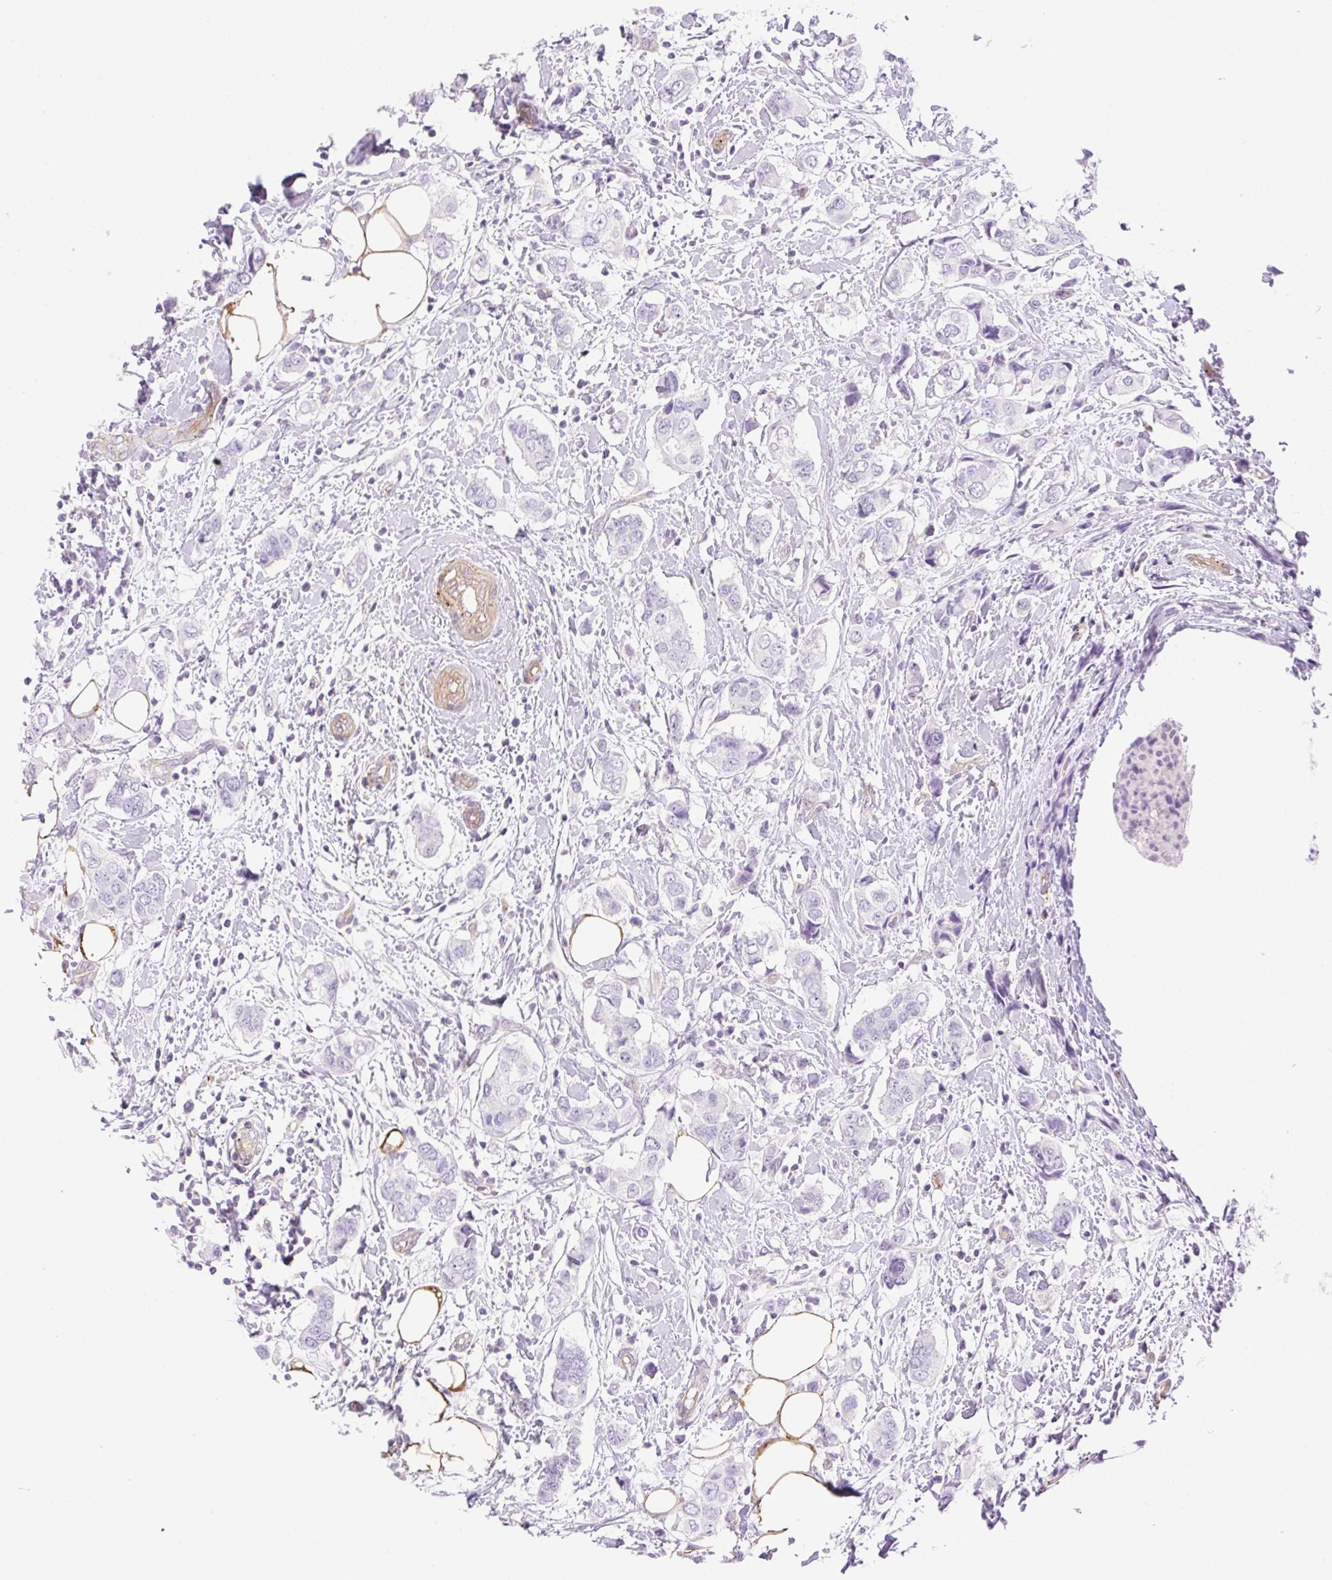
{"staining": {"intensity": "negative", "quantity": "none", "location": "none"}, "tissue": "breast cancer", "cell_type": "Tumor cells", "image_type": "cancer", "snomed": [{"axis": "morphology", "description": "Lobular carcinoma"}, {"axis": "topography", "description": "Breast"}], "caption": "Lobular carcinoma (breast) was stained to show a protein in brown. There is no significant positivity in tumor cells.", "gene": "EHD3", "patient": {"sex": "female", "age": 51}}